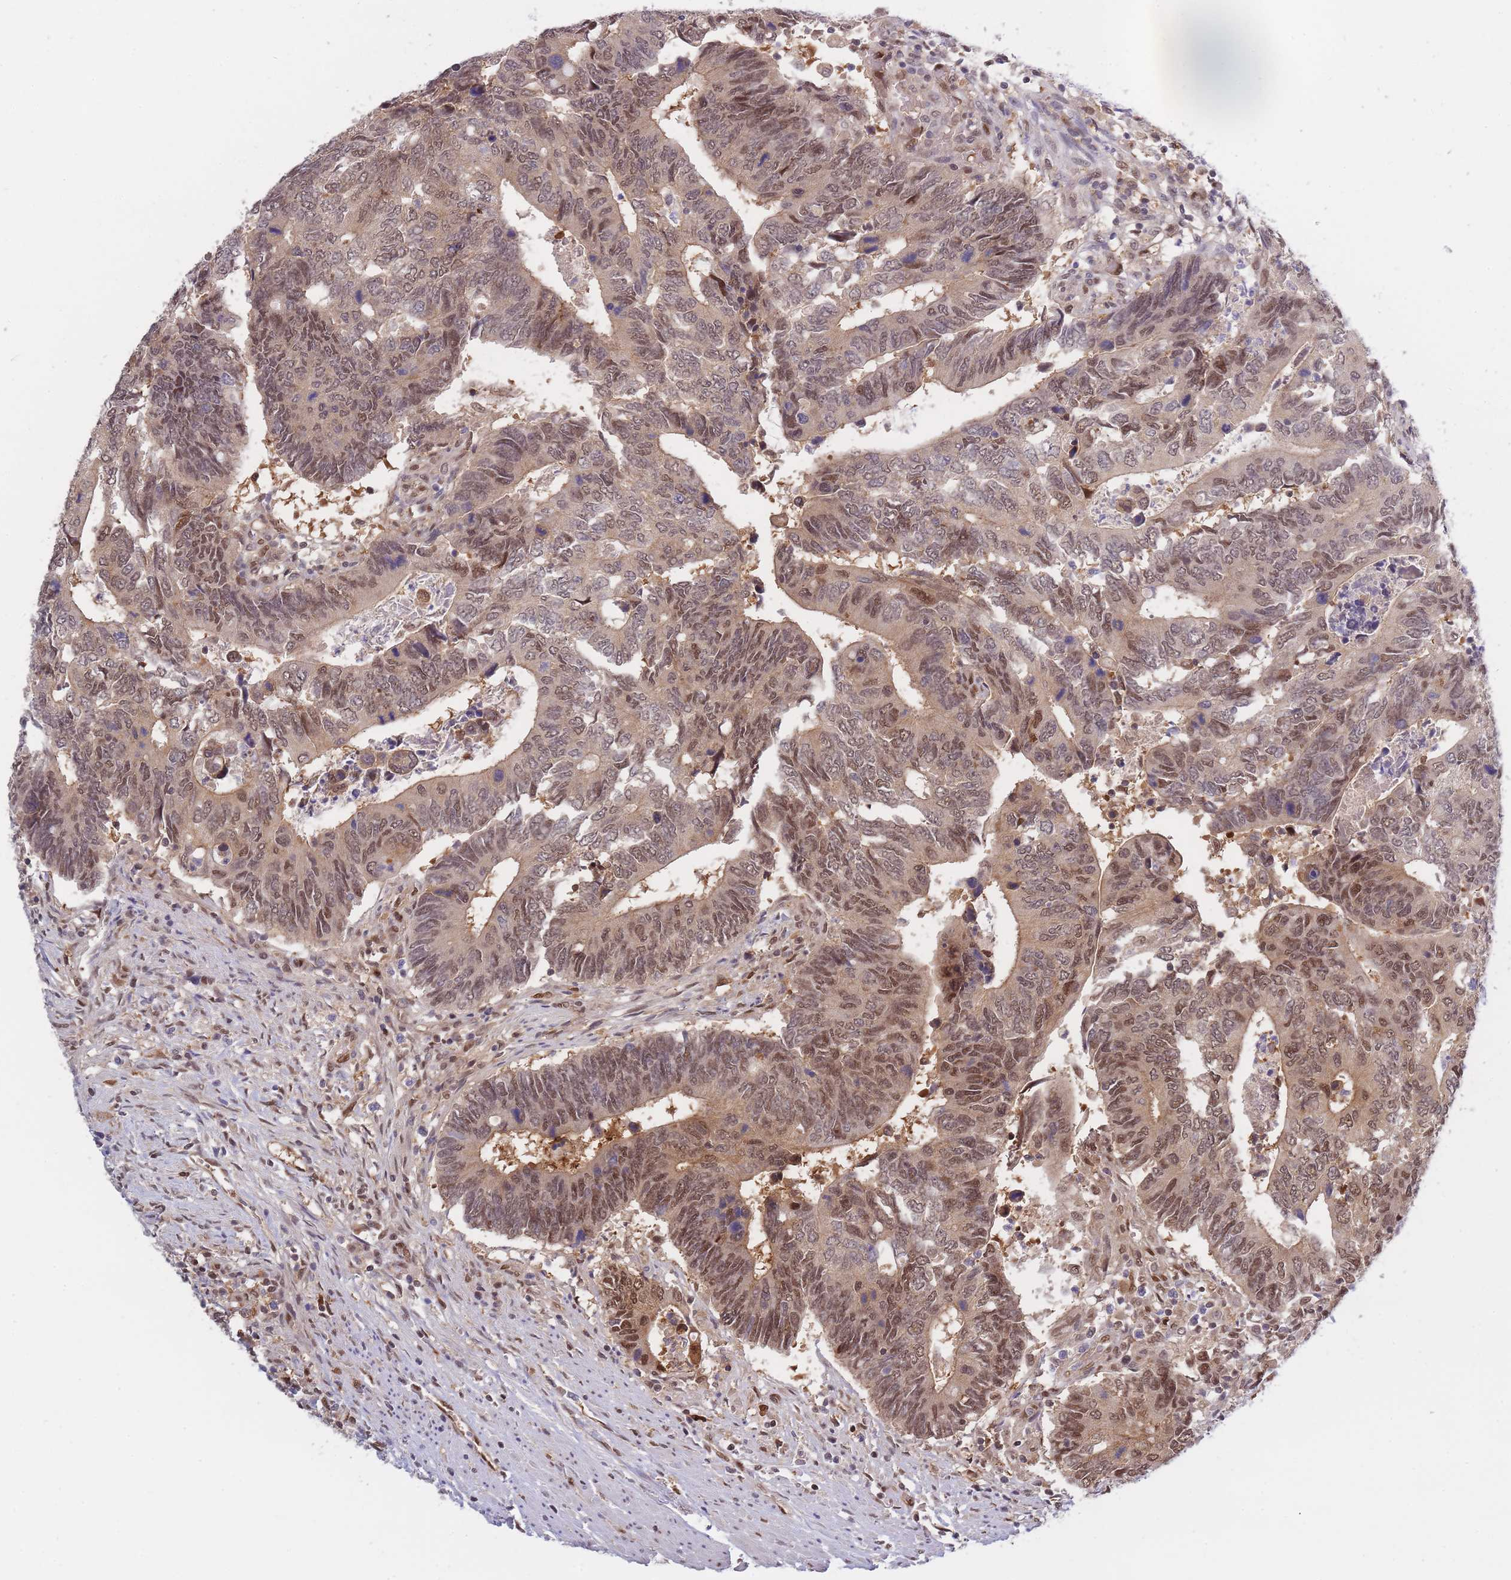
{"staining": {"intensity": "moderate", "quantity": "25%-75%", "location": "nuclear"}, "tissue": "colorectal cancer", "cell_type": "Tumor cells", "image_type": "cancer", "snomed": [{"axis": "morphology", "description": "Adenocarcinoma, NOS"}, {"axis": "topography", "description": "Colon"}], "caption": "Immunohistochemical staining of human colorectal cancer displays medium levels of moderate nuclear protein expression in about 25%-75% of tumor cells. The protein of interest is stained brown, and the nuclei are stained in blue (DAB (3,3'-diaminobenzidine) IHC with brightfield microscopy, high magnification).", "gene": "NSFL1C", "patient": {"sex": "male", "age": 87}}